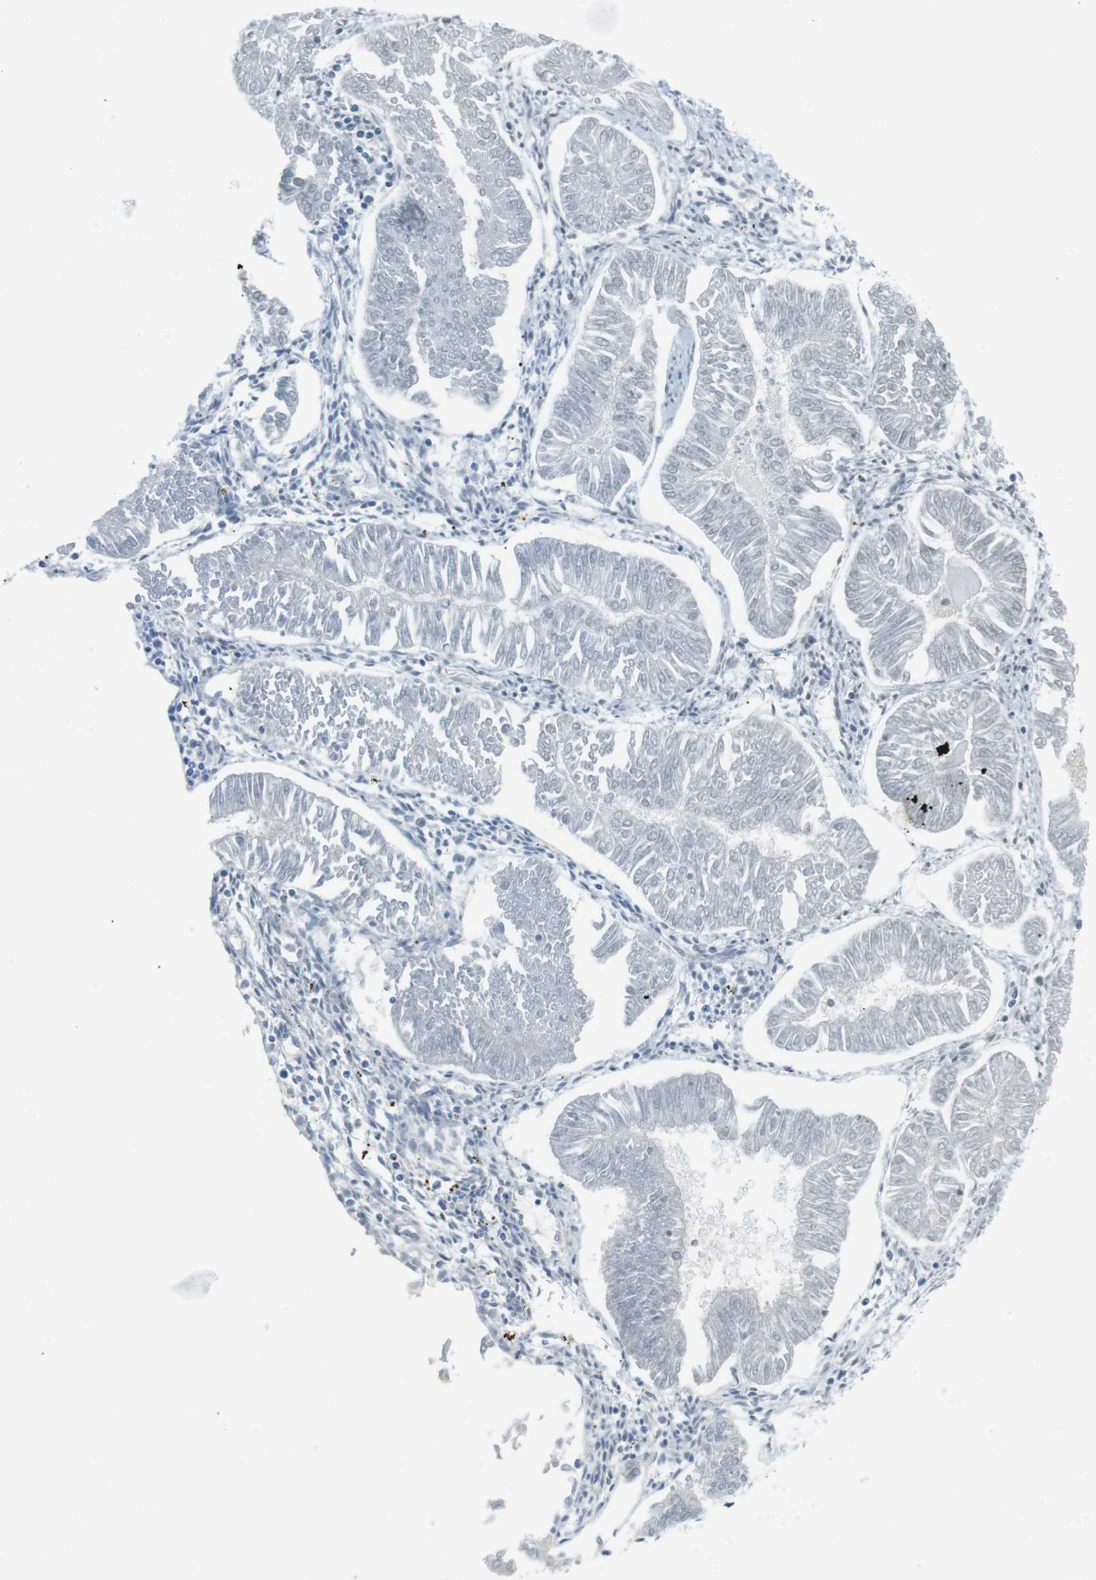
{"staining": {"intensity": "negative", "quantity": "none", "location": "none"}, "tissue": "endometrial cancer", "cell_type": "Tumor cells", "image_type": "cancer", "snomed": [{"axis": "morphology", "description": "Adenocarcinoma, NOS"}, {"axis": "topography", "description": "Endometrium"}], "caption": "An immunohistochemistry (IHC) photomicrograph of endometrial cancer is shown. There is no staining in tumor cells of endometrial cancer.", "gene": "AZGP1", "patient": {"sex": "female", "age": 53}}